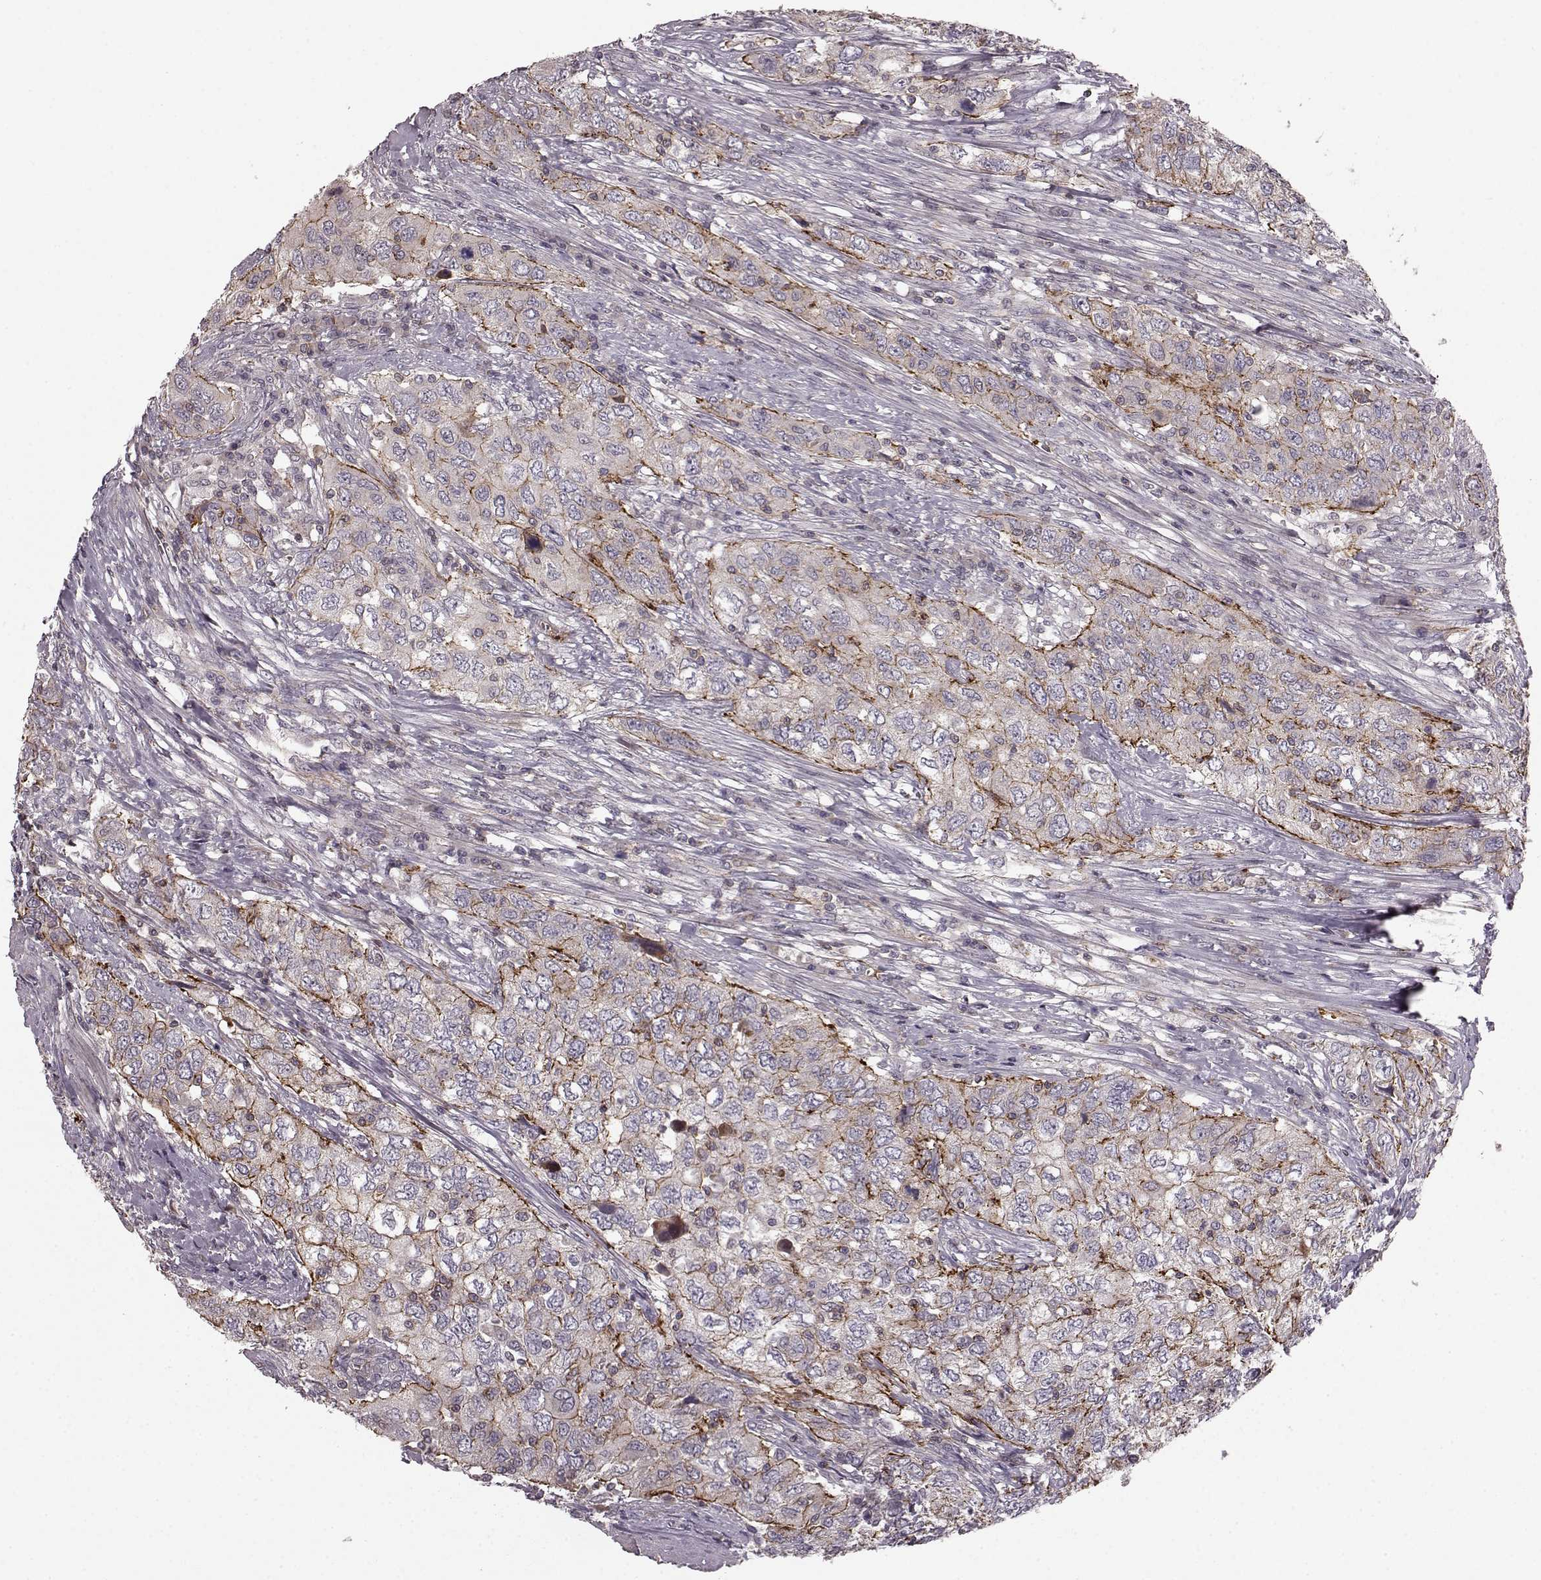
{"staining": {"intensity": "moderate", "quantity": "<25%", "location": "cytoplasmic/membranous"}, "tissue": "urothelial cancer", "cell_type": "Tumor cells", "image_type": "cancer", "snomed": [{"axis": "morphology", "description": "Urothelial carcinoma, High grade"}, {"axis": "topography", "description": "Urinary bladder"}], "caption": "There is low levels of moderate cytoplasmic/membranous expression in tumor cells of urothelial cancer, as demonstrated by immunohistochemical staining (brown color).", "gene": "SLC22A18", "patient": {"sex": "male", "age": 76}}